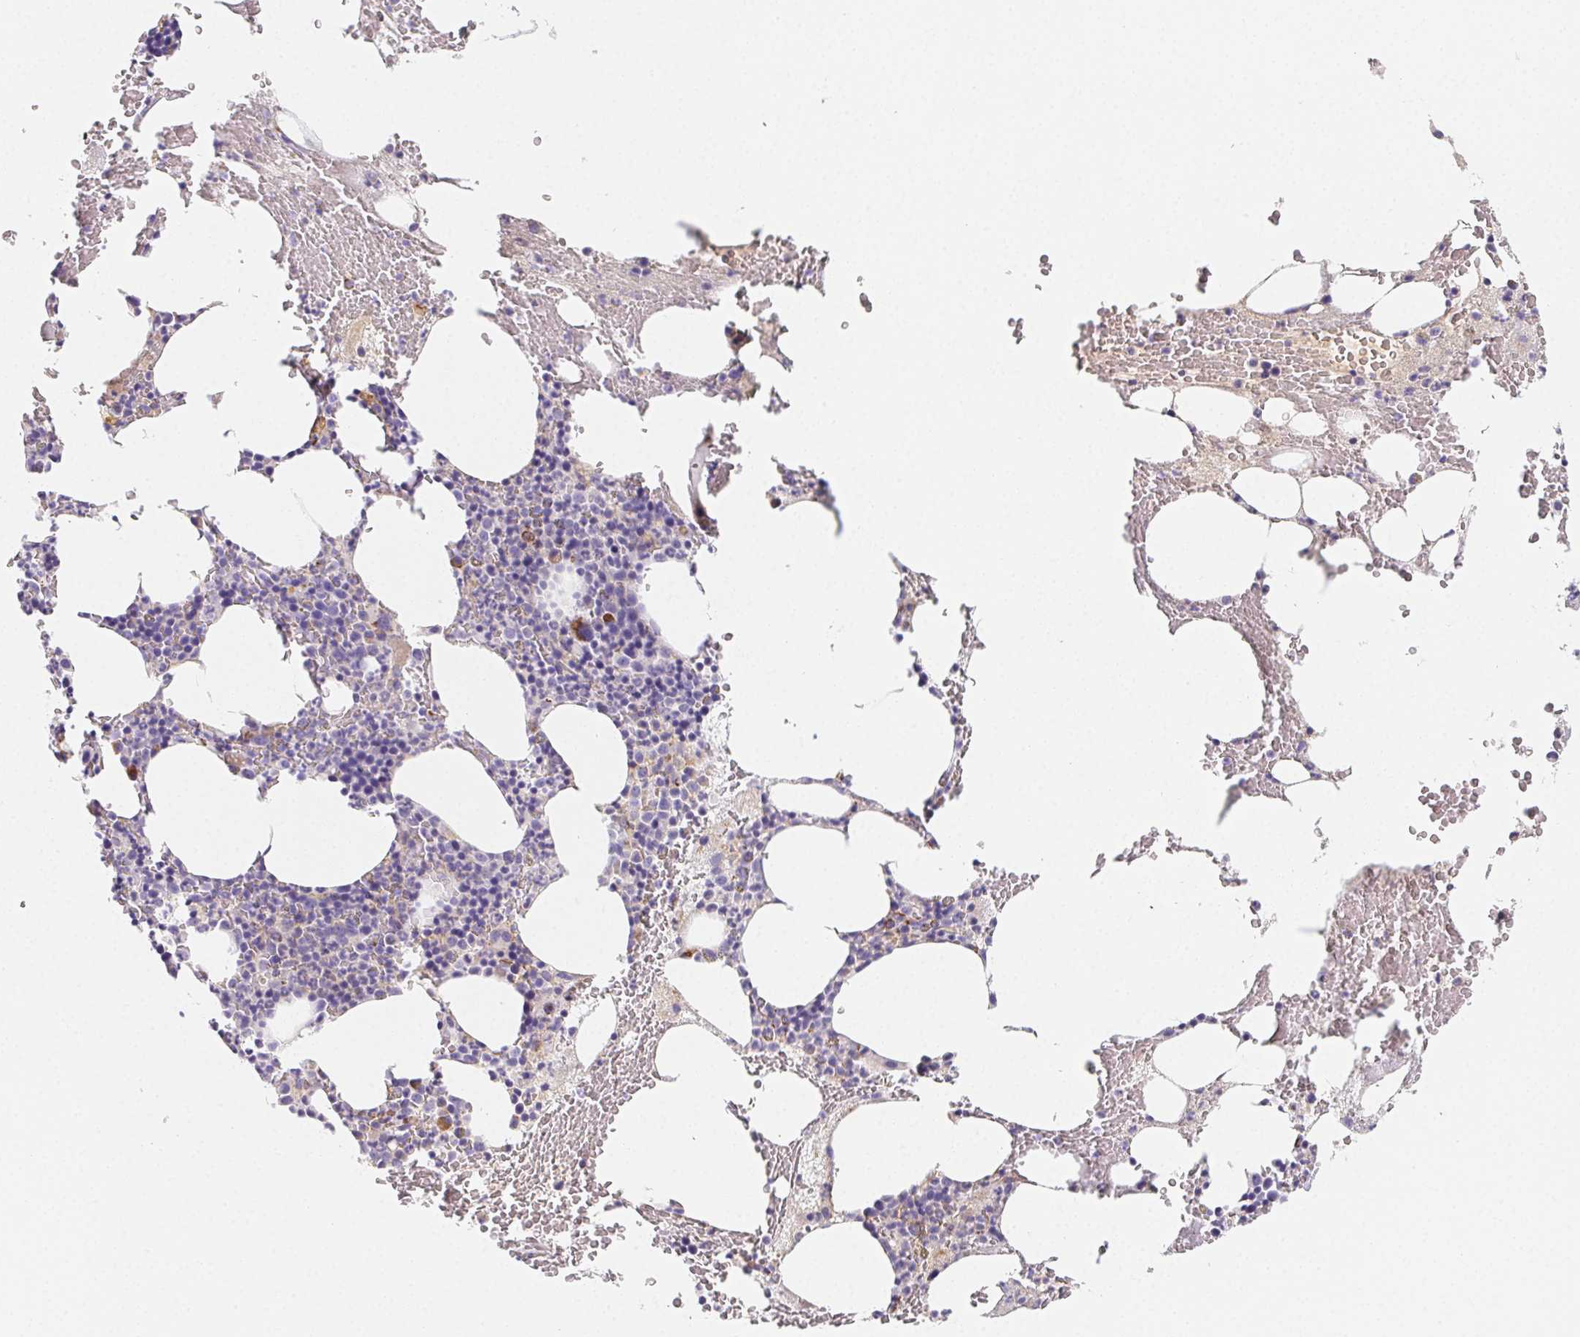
{"staining": {"intensity": "negative", "quantity": "none", "location": "none"}, "tissue": "bone marrow", "cell_type": "Hematopoietic cells", "image_type": "normal", "snomed": [{"axis": "morphology", "description": "Normal tissue, NOS"}, {"axis": "topography", "description": "Bone marrow"}], "caption": "The immunohistochemistry histopathology image has no significant positivity in hematopoietic cells of bone marrow. (Brightfield microscopy of DAB immunohistochemistry (IHC) at high magnification).", "gene": "ITIH2", "patient": {"sex": "male", "age": 89}}